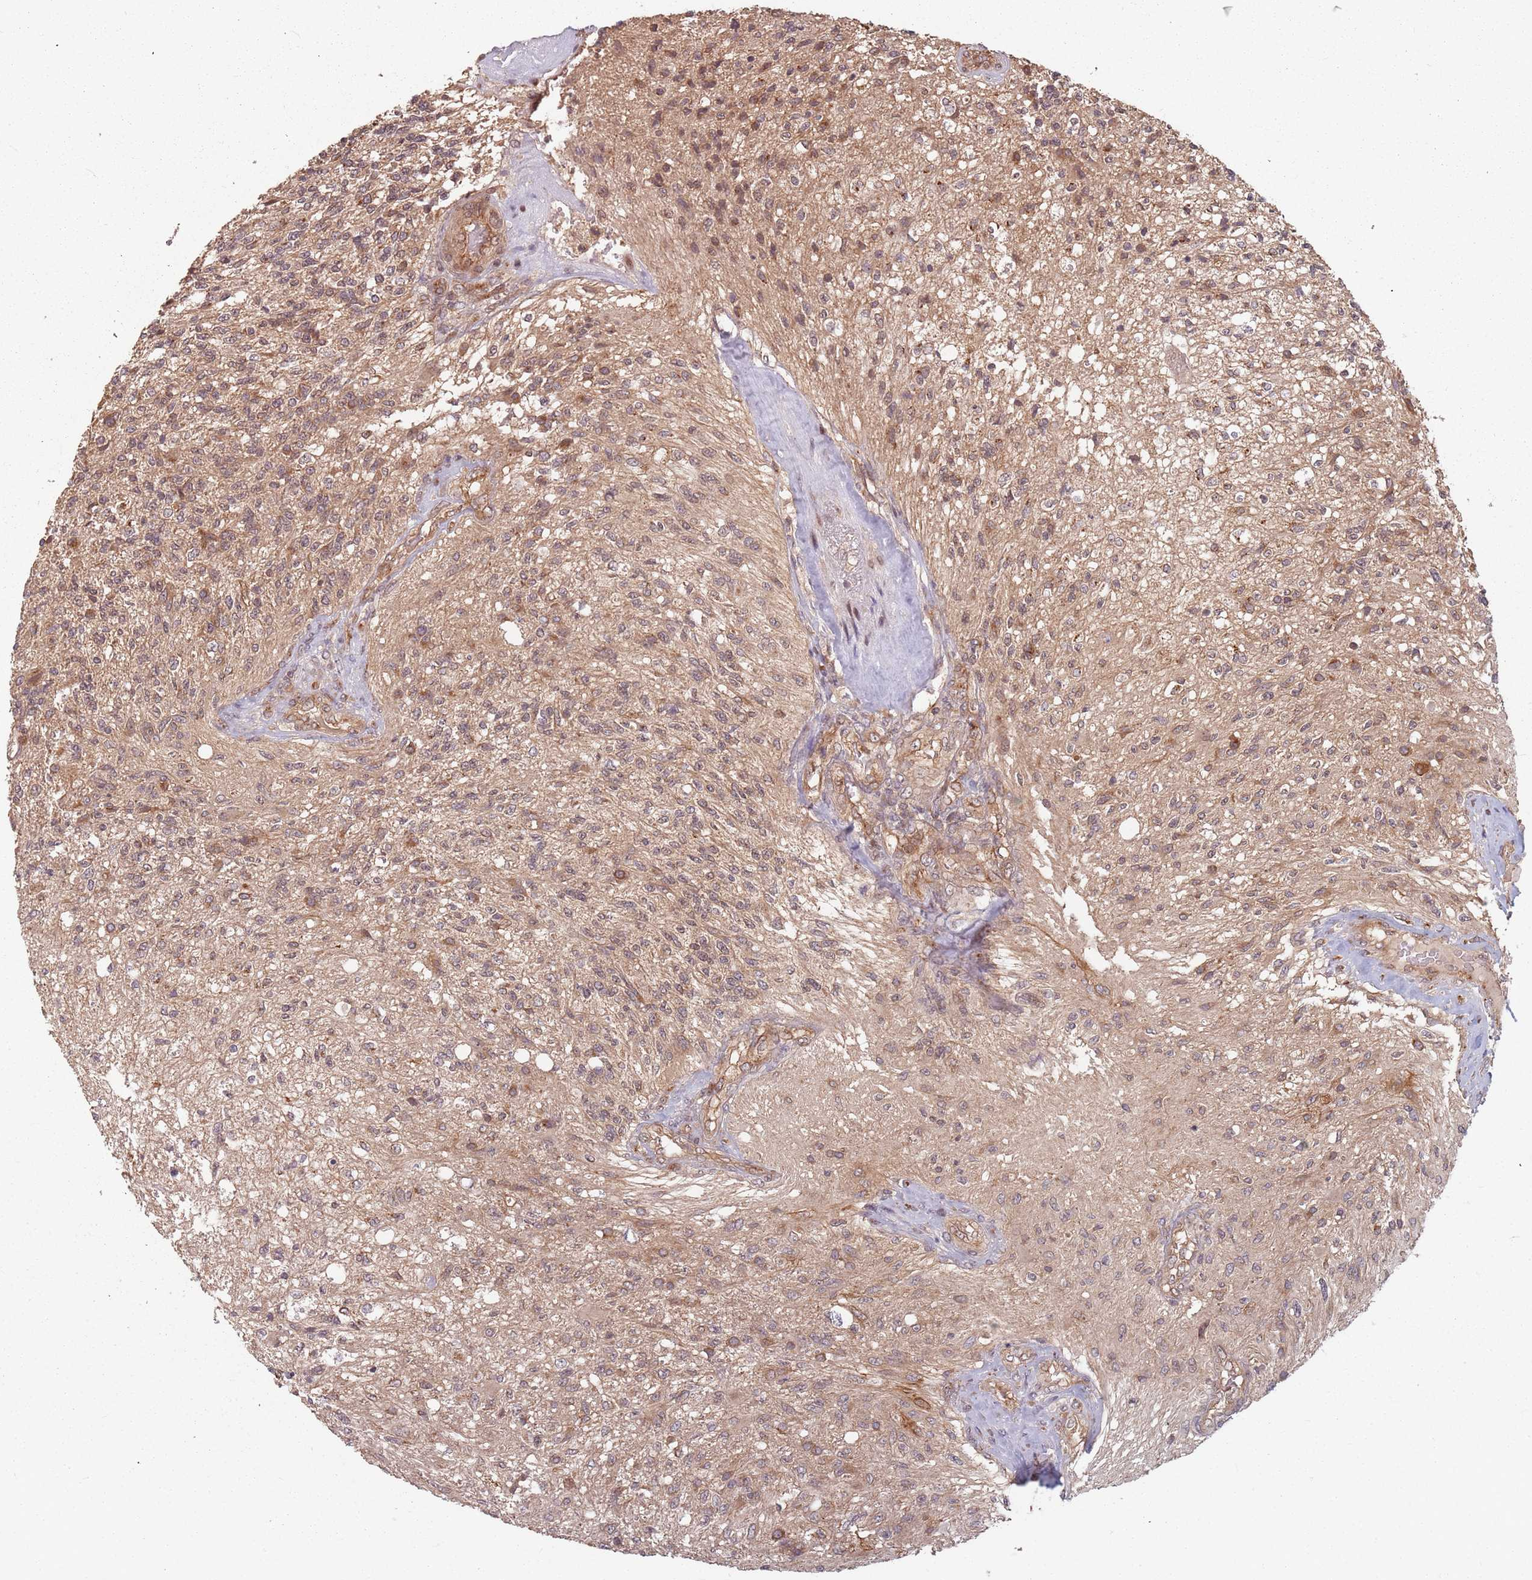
{"staining": {"intensity": "moderate", "quantity": ">75%", "location": "cytoplasmic/membranous"}, "tissue": "glioma", "cell_type": "Tumor cells", "image_type": "cancer", "snomed": [{"axis": "morphology", "description": "Glioma, malignant, High grade"}, {"axis": "topography", "description": "Brain"}], "caption": "Glioma stained for a protein shows moderate cytoplasmic/membranous positivity in tumor cells.", "gene": "C3orf14", "patient": {"sex": "male", "age": 56}}